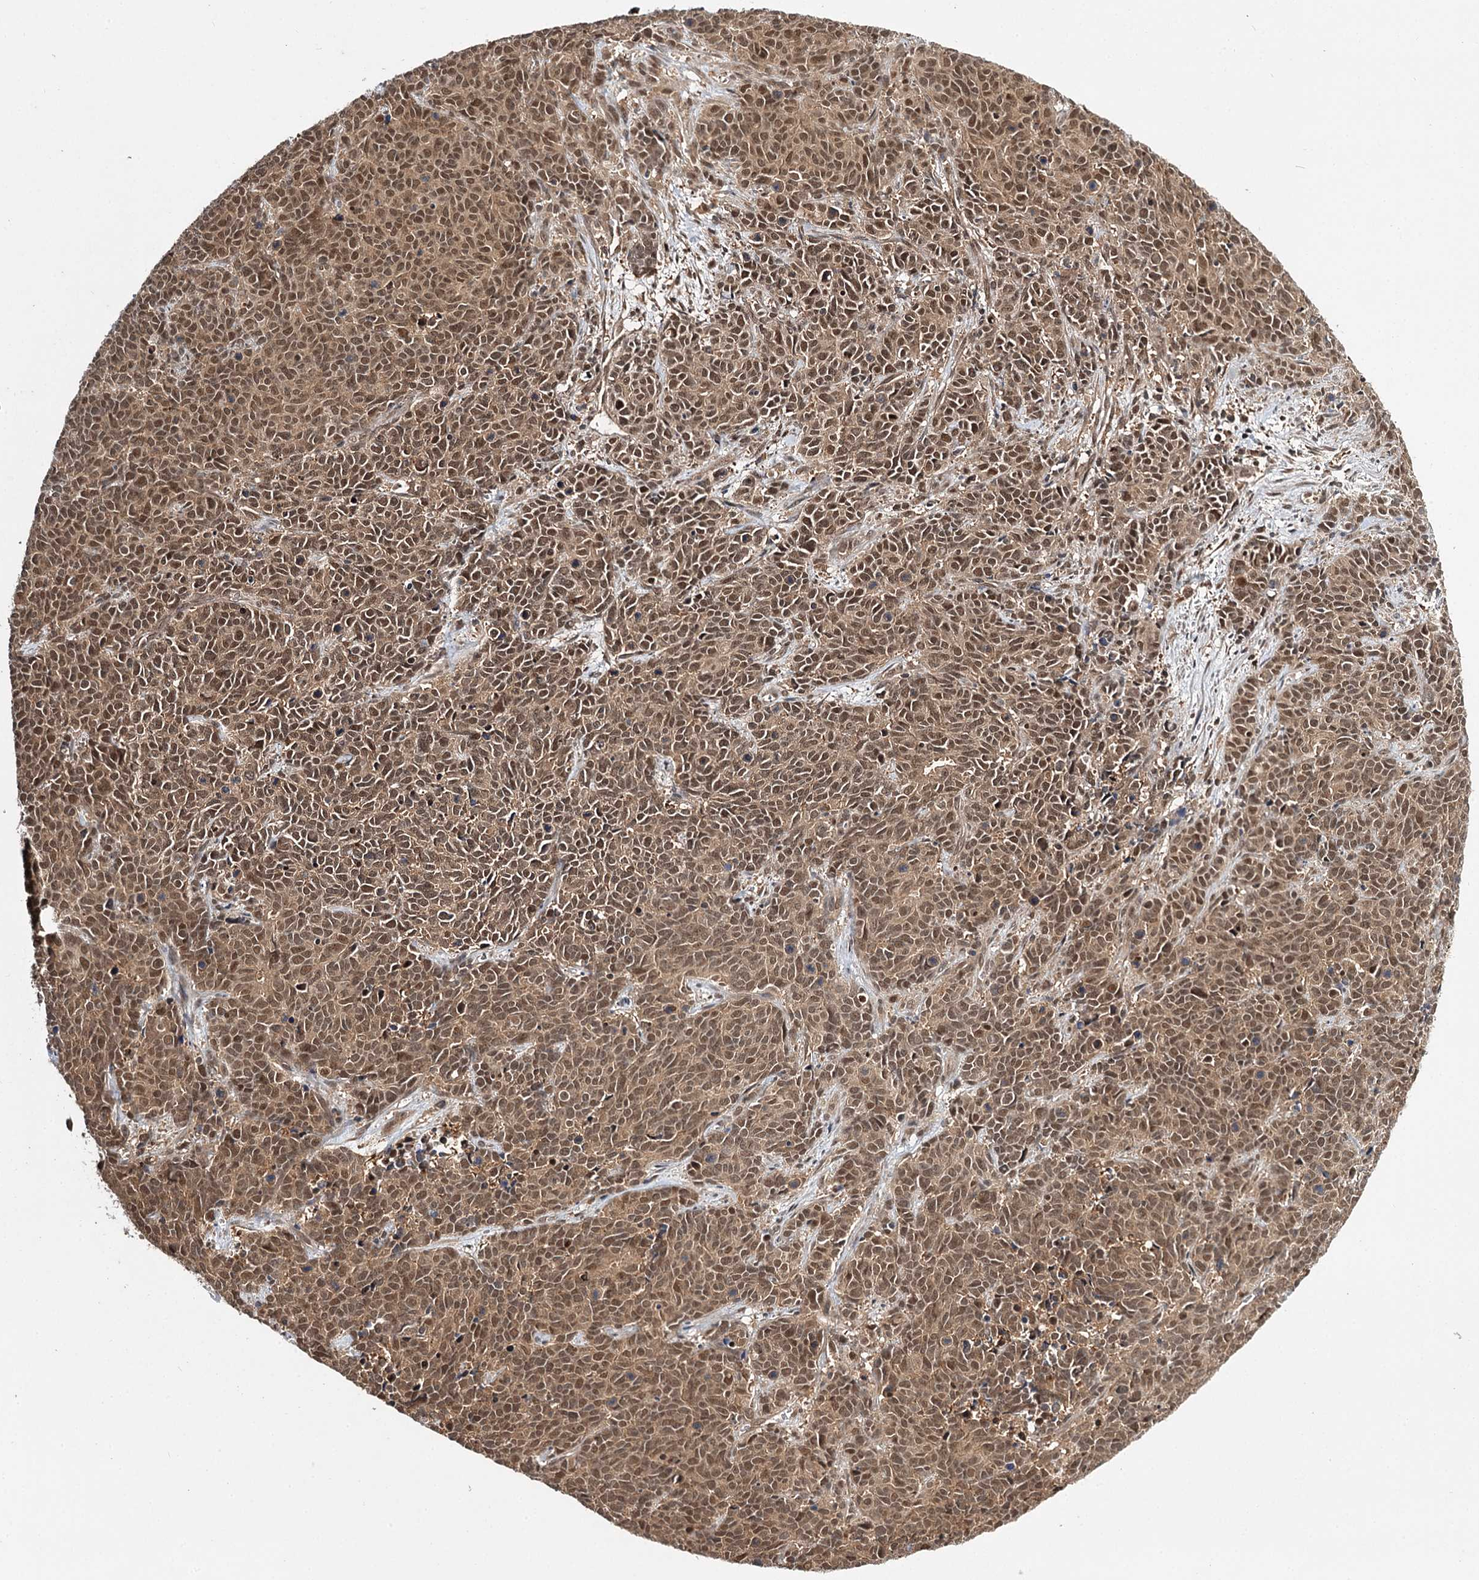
{"staining": {"intensity": "moderate", "quantity": ">75%", "location": "nuclear"}, "tissue": "cervical cancer", "cell_type": "Tumor cells", "image_type": "cancer", "snomed": [{"axis": "morphology", "description": "Squamous cell carcinoma, NOS"}, {"axis": "topography", "description": "Cervix"}], "caption": "An immunohistochemistry micrograph of neoplastic tissue is shown. Protein staining in brown shows moderate nuclear positivity in cervical cancer within tumor cells.", "gene": "N6AMT1", "patient": {"sex": "female", "age": 60}}